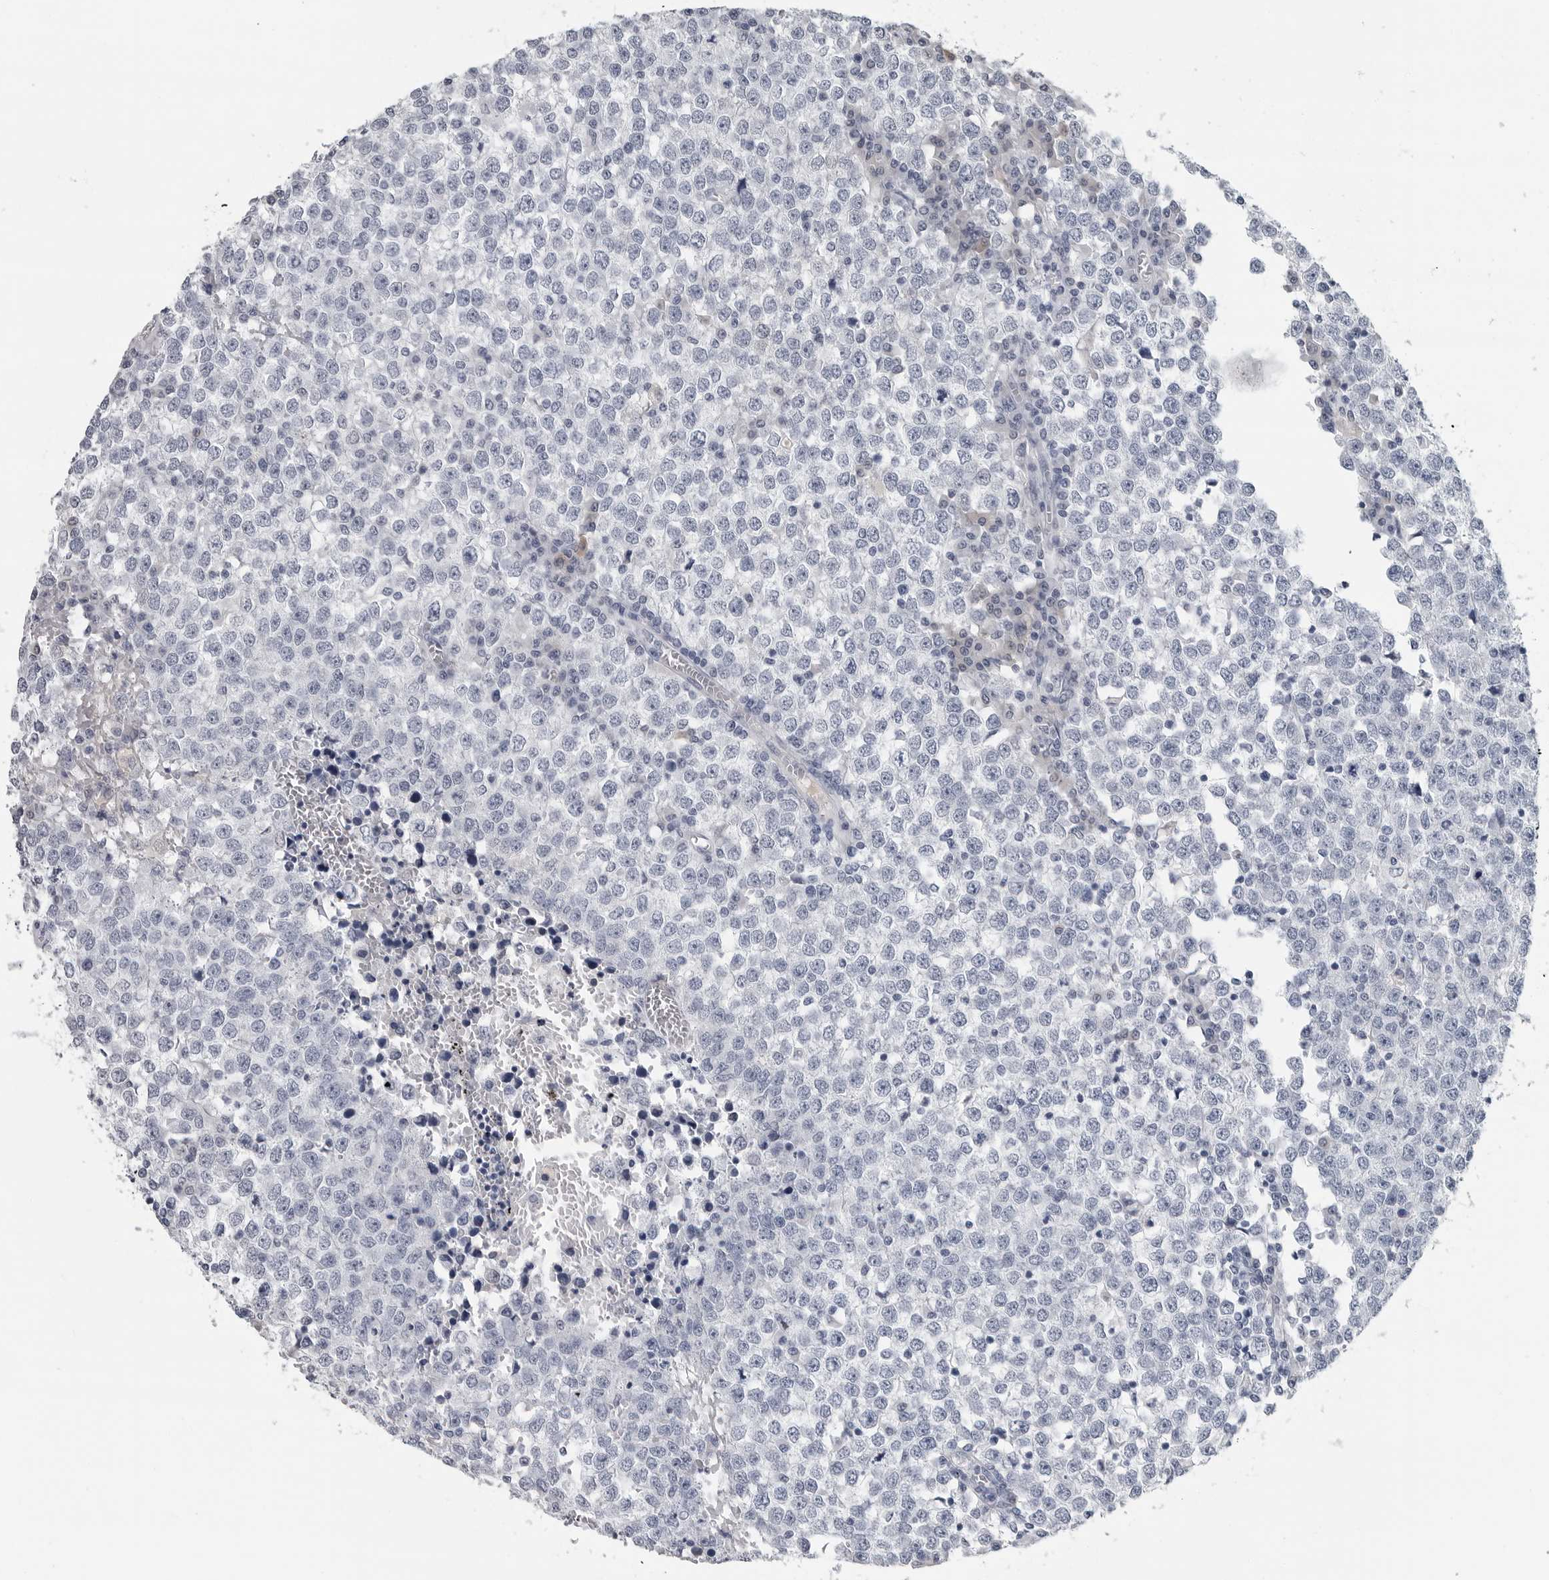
{"staining": {"intensity": "negative", "quantity": "none", "location": "none"}, "tissue": "testis cancer", "cell_type": "Tumor cells", "image_type": "cancer", "snomed": [{"axis": "morphology", "description": "Seminoma, NOS"}, {"axis": "topography", "description": "Testis"}], "caption": "Immunohistochemistry of human testis cancer reveals no expression in tumor cells.", "gene": "AMPD1", "patient": {"sex": "male", "age": 65}}